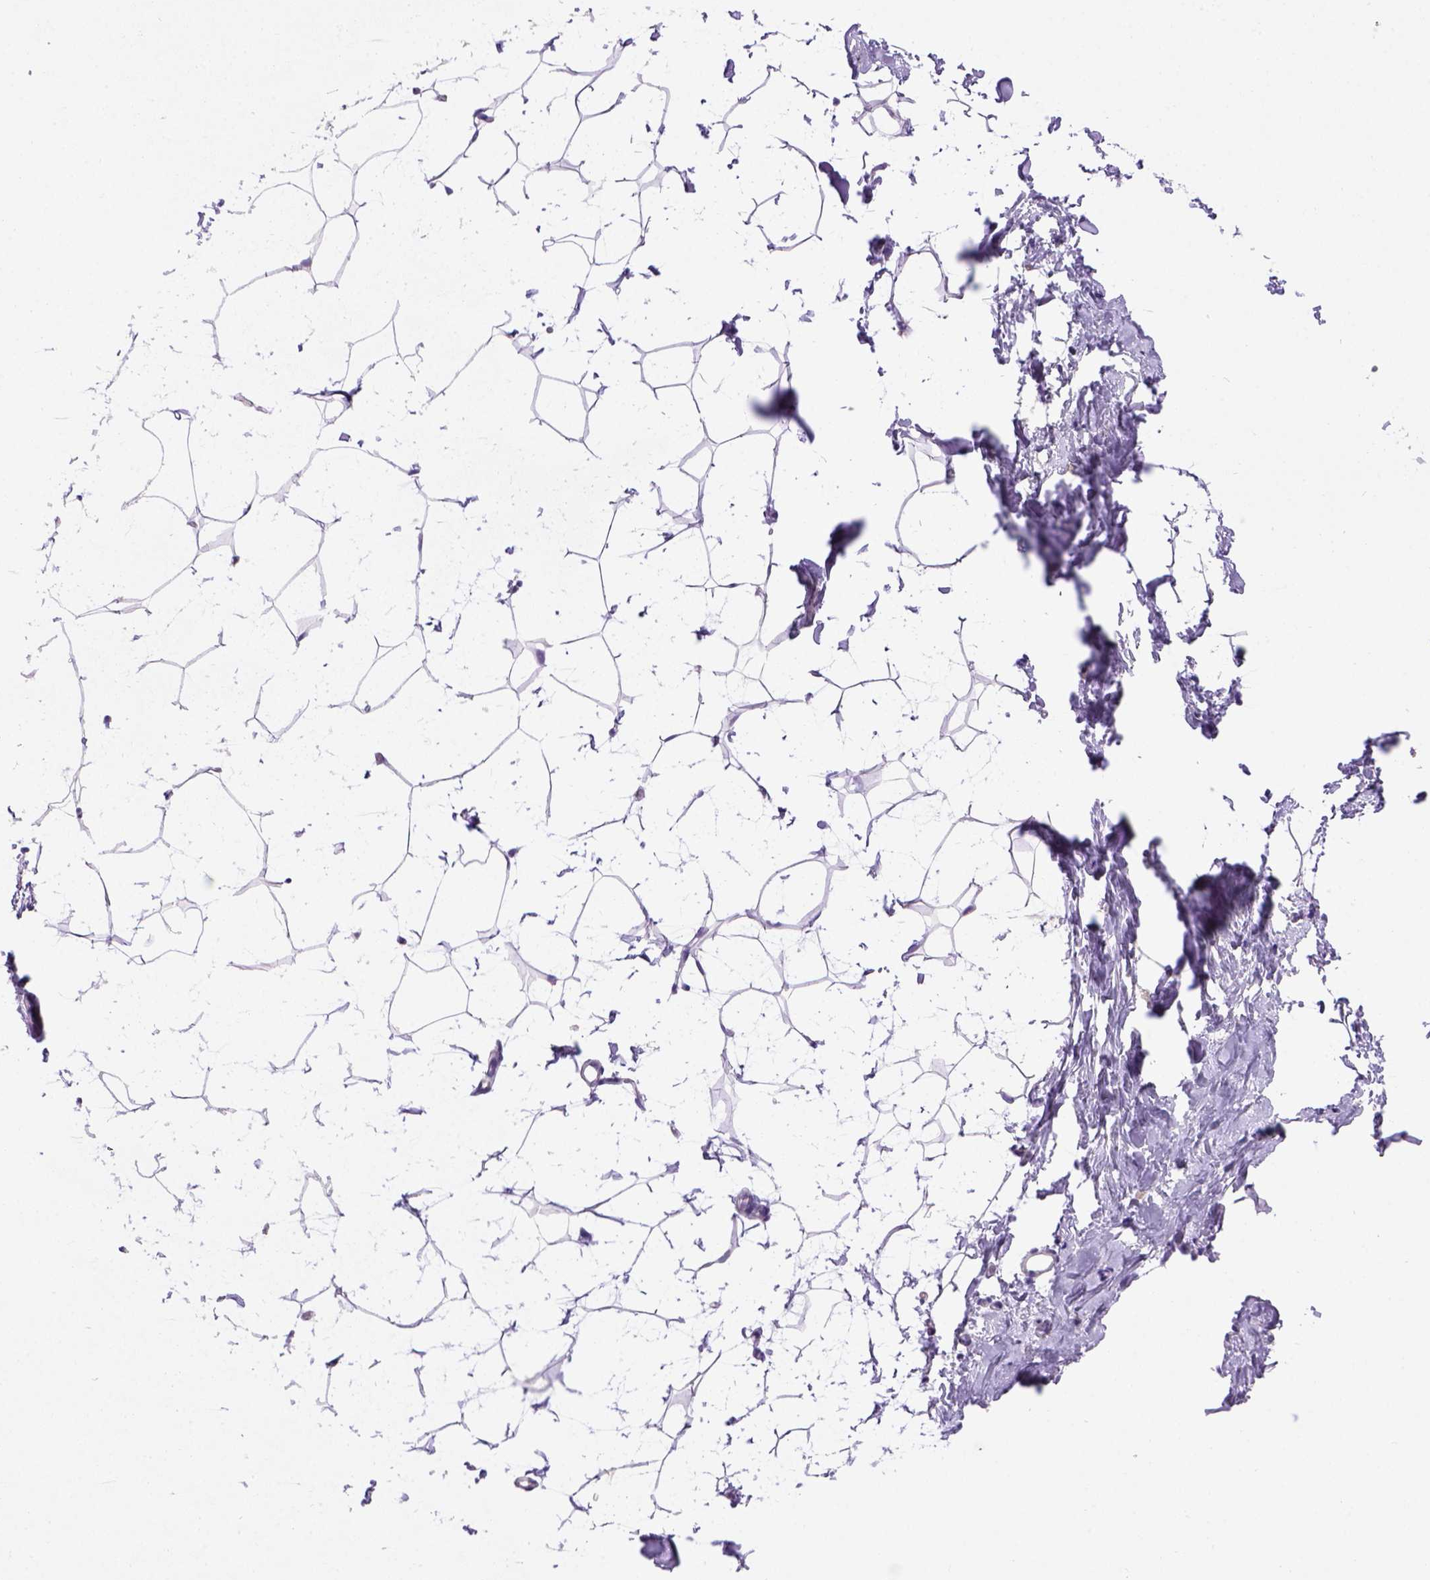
{"staining": {"intensity": "negative", "quantity": "none", "location": "none"}, "tissue": "breast", "cell_type": "Adipocytes", "image_type": "normal", "snomed": [{"axis": "morphology", "description": "Normal tissue, NOS"}, {"axis": "topography", "description": "Breast"}], "caption": "Immunohistochemistry (IHC) photomicrograph of unremarkable breast: breast stained with DAB reveals no significant protein positivity in adipocytes. (DAB (3,3'-diaminobenzidine) IHC, high magnification).", "gene": "CDH1", "patient": {"sex": "female", "age": 32}}